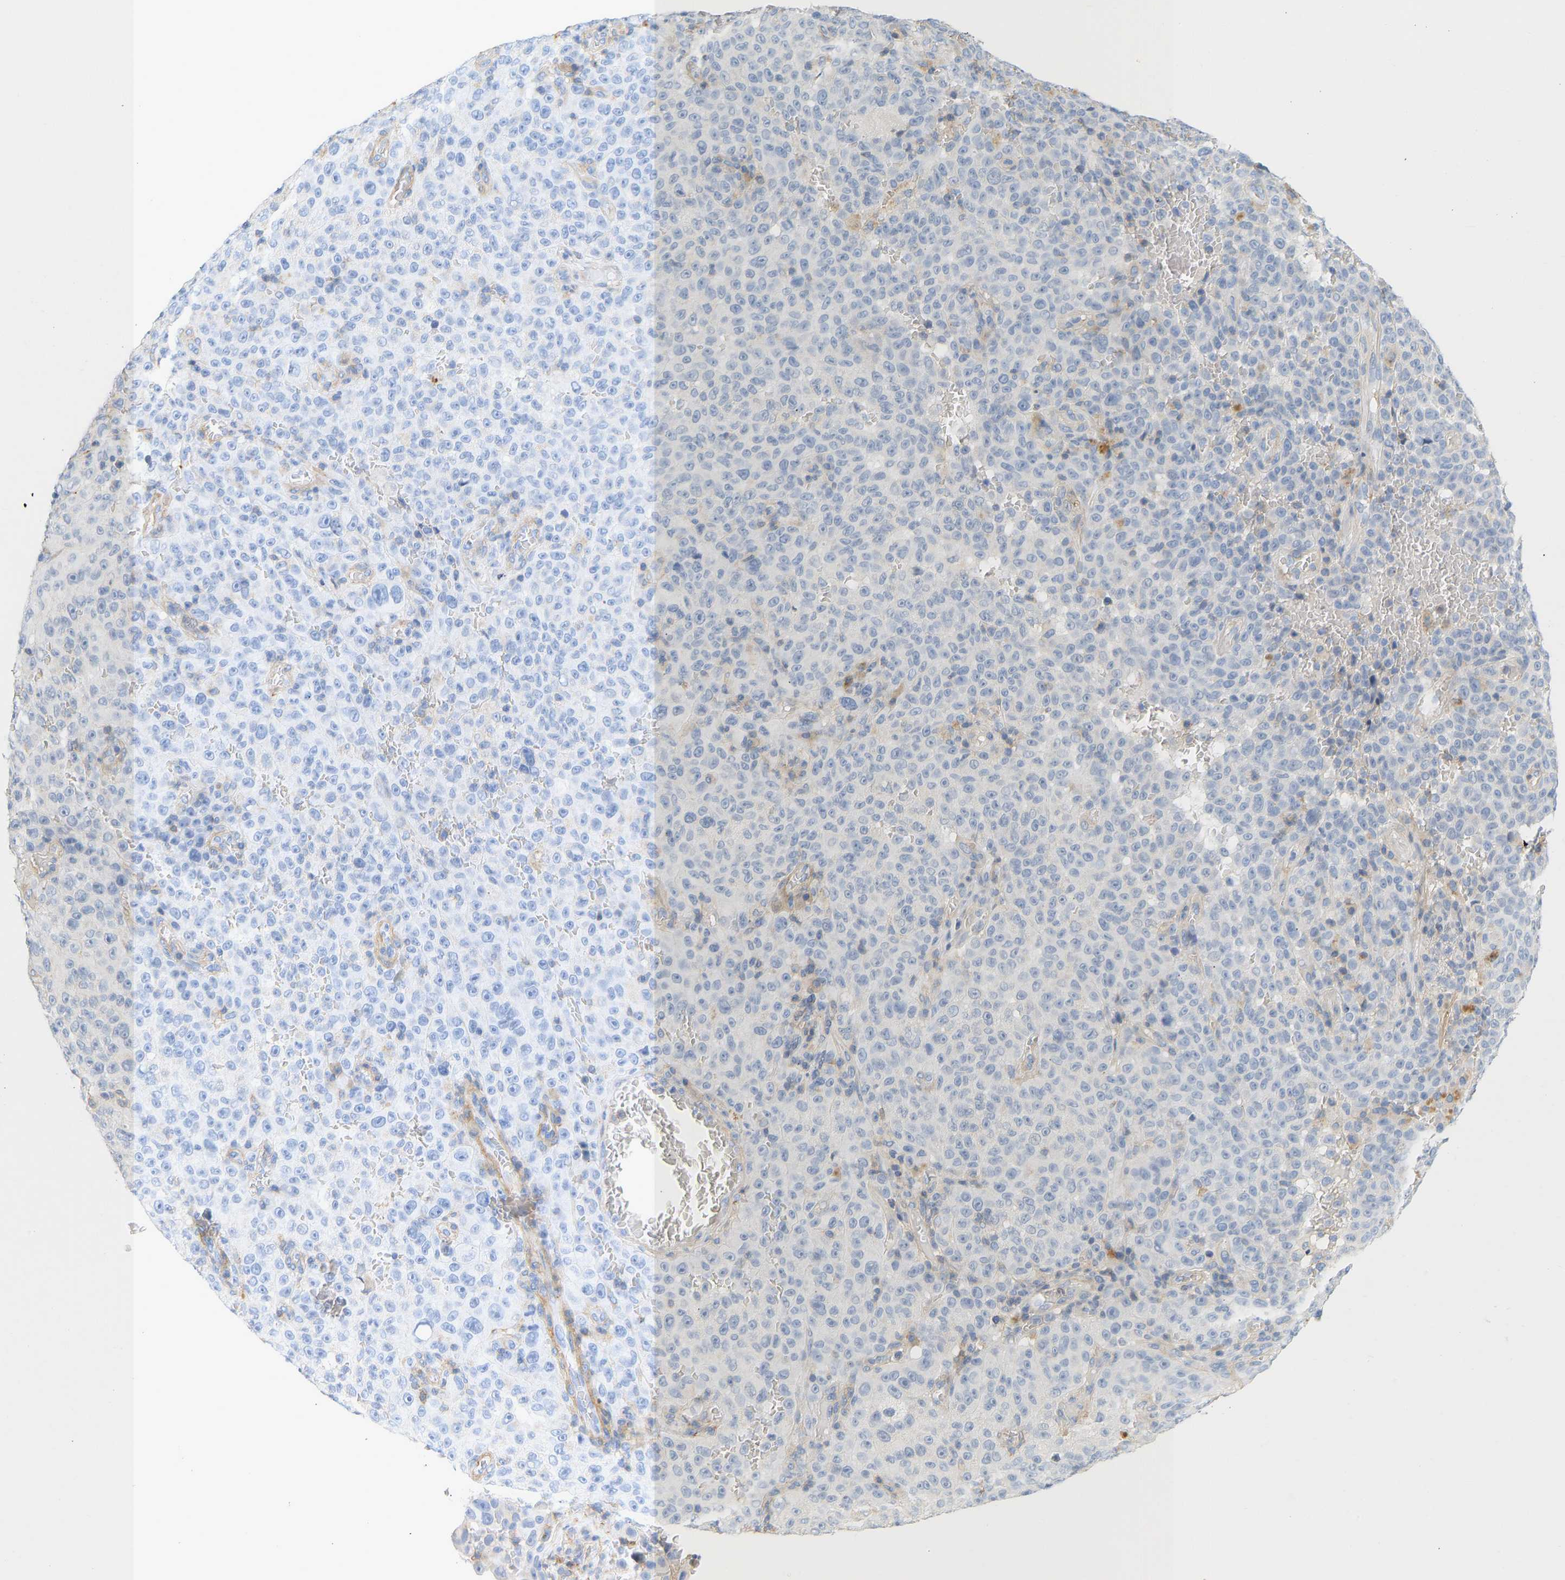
{"staining": {"intensity": "negative", "quantity": "none", "location": "none"}, "tissue": "melanoma", "cell_type": "Tumor cells", "image_type": "cancer", "snomed": [{"axis": "morphology", "description": "Malignant melanoma, NOS"}, {"axis": "topography", "description": "Skin"}], "caption": "Malignant melanoma was stained to show a protein in brown. There is no significant staining in tumor cells.", "gene": "BVES", "patient": {"sex": "female", "age": 82}}